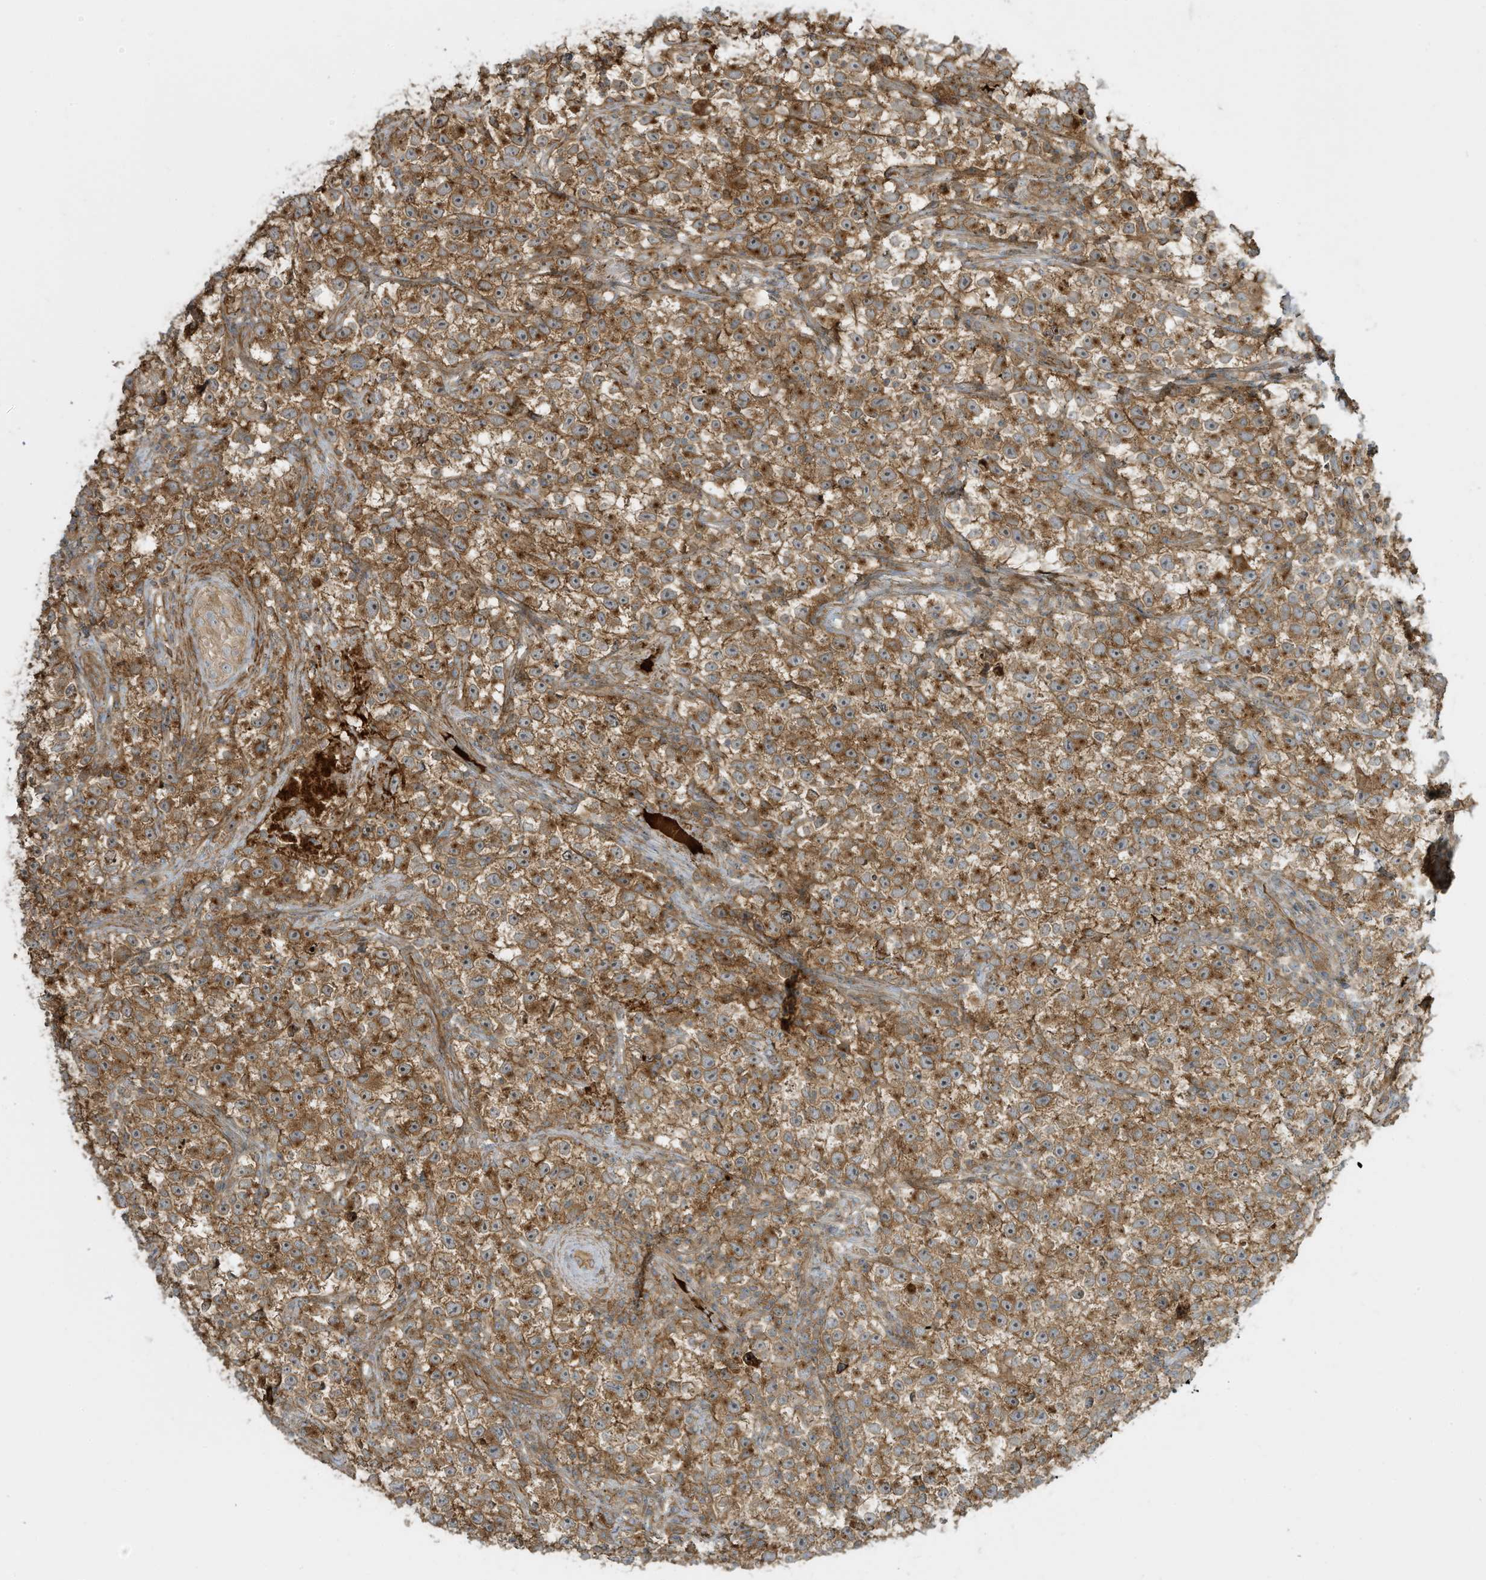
{"staining": {"intensity": "moderate", "quantity": ">75%", "location": "cytoplasmic/membranous"}, "tissue": "testis cancer", "cell_type": "Tumor cells", "image_type": "cancer", "snomed": [{"axis": "morphology", "description": "Seminoma, NOS"}, {"axis": "topography", "description": "Testis"}], "caption": "Human seminoma (testis) stained with a protein marker demonstrates moderate staining in tumor cells.", "gene": "ENTR1", "patient": {"sex": "male", "age": 22}}